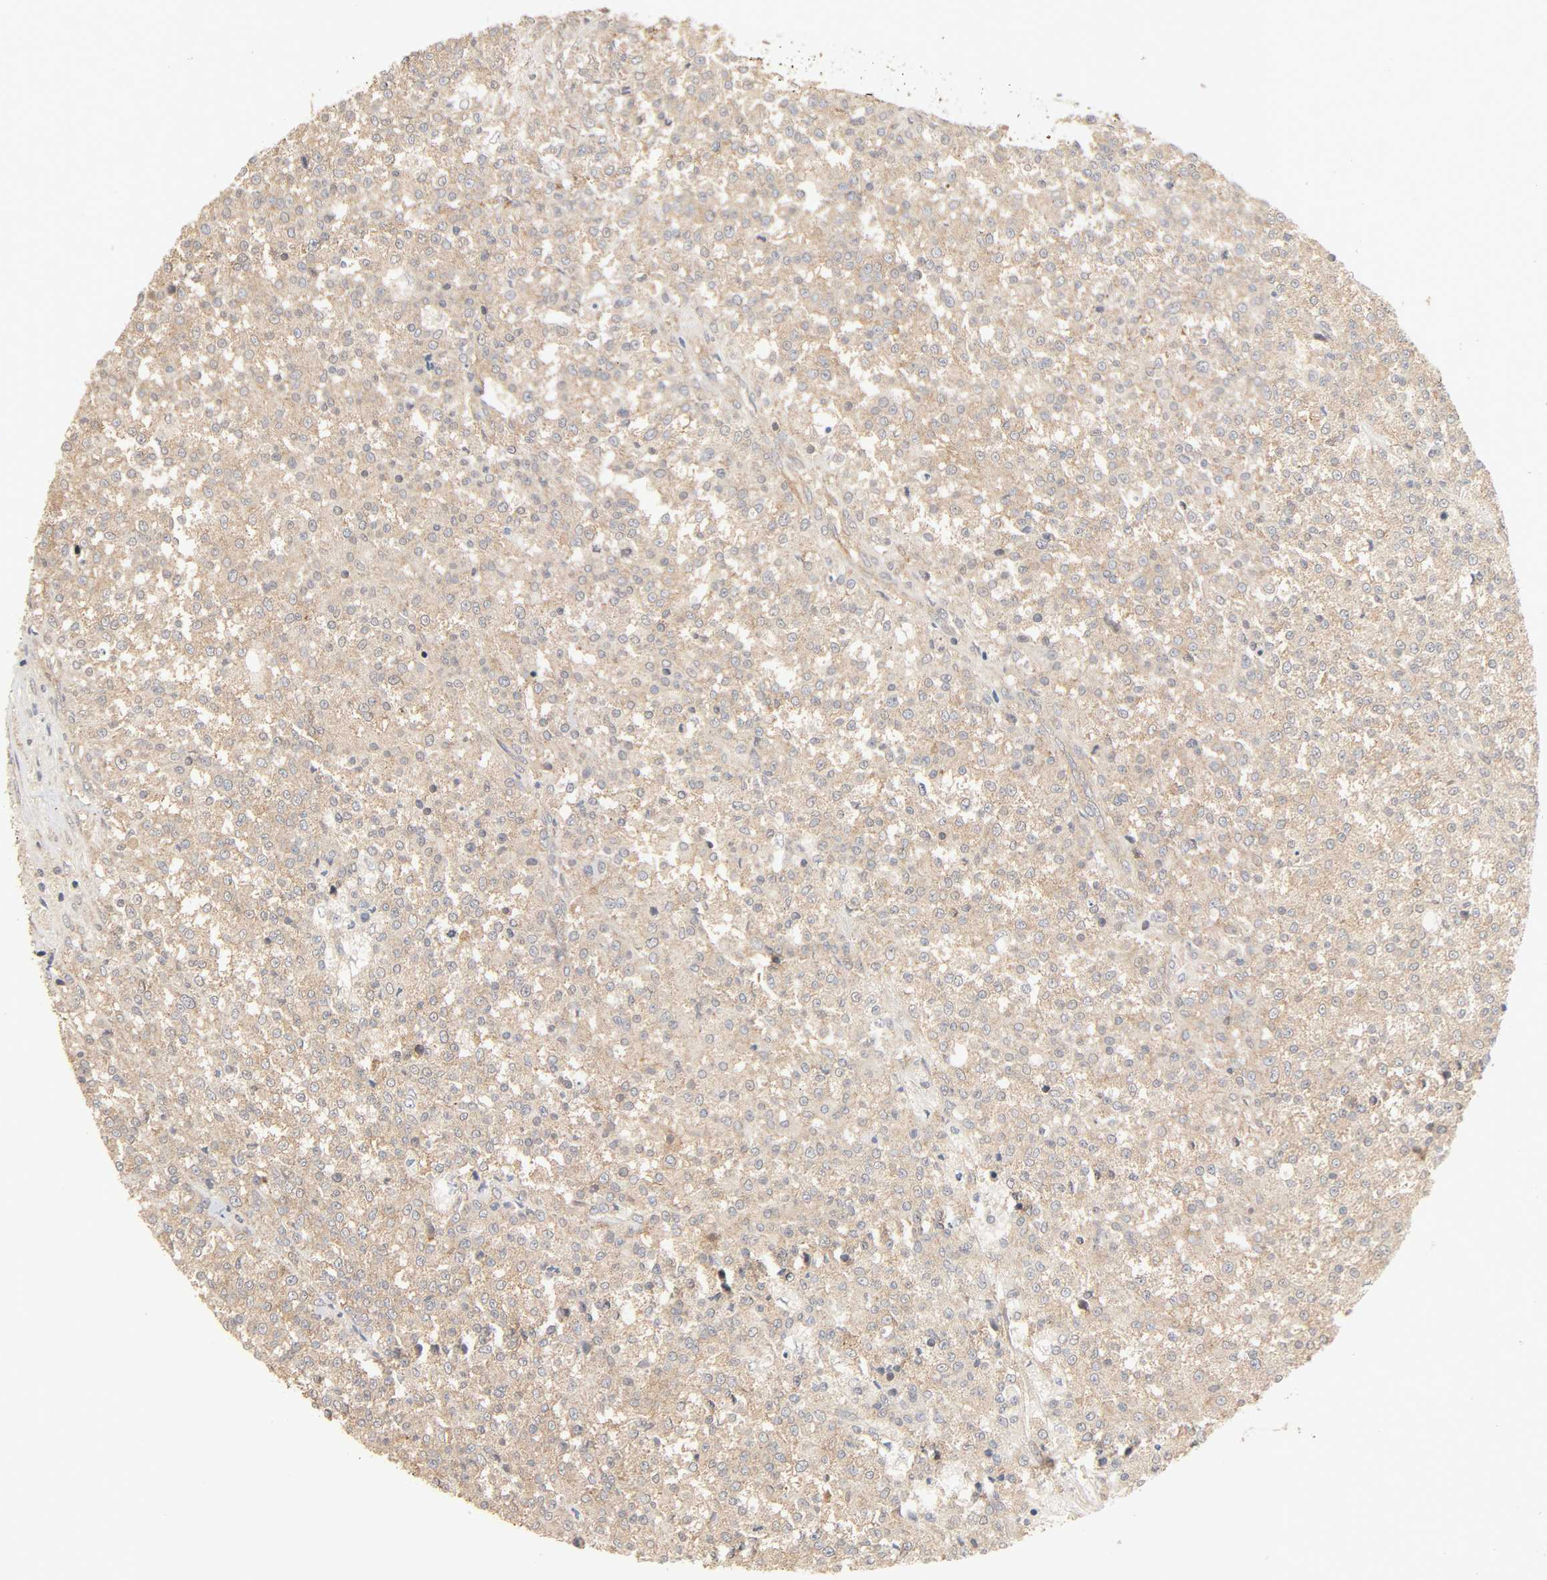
{"staining": {"intensity": "moderate", "quantity": ">75%", "location": "cytoplasmic/membranous"}, "tissue": "testis cancer", "cell_type": "Tumor cells", "image_type": "cancer", "snomed": [{"axis": "morphology", "description": "Seminoma, NOS"}, {"axis": "topography", "description": "Testis"}], "caption": "Immunohistochemistry histopathology image of neoplastic tissue: seminoma (testis) stained using IHC reveals medium levels of moderate protein expression localized specifically in the cytoplasmic/membranous of tumor cells, appearing as a cytoplasmic/membranous brown color.", "gene": "NEMF", "patient": {"sex": "male", "age": 59}}